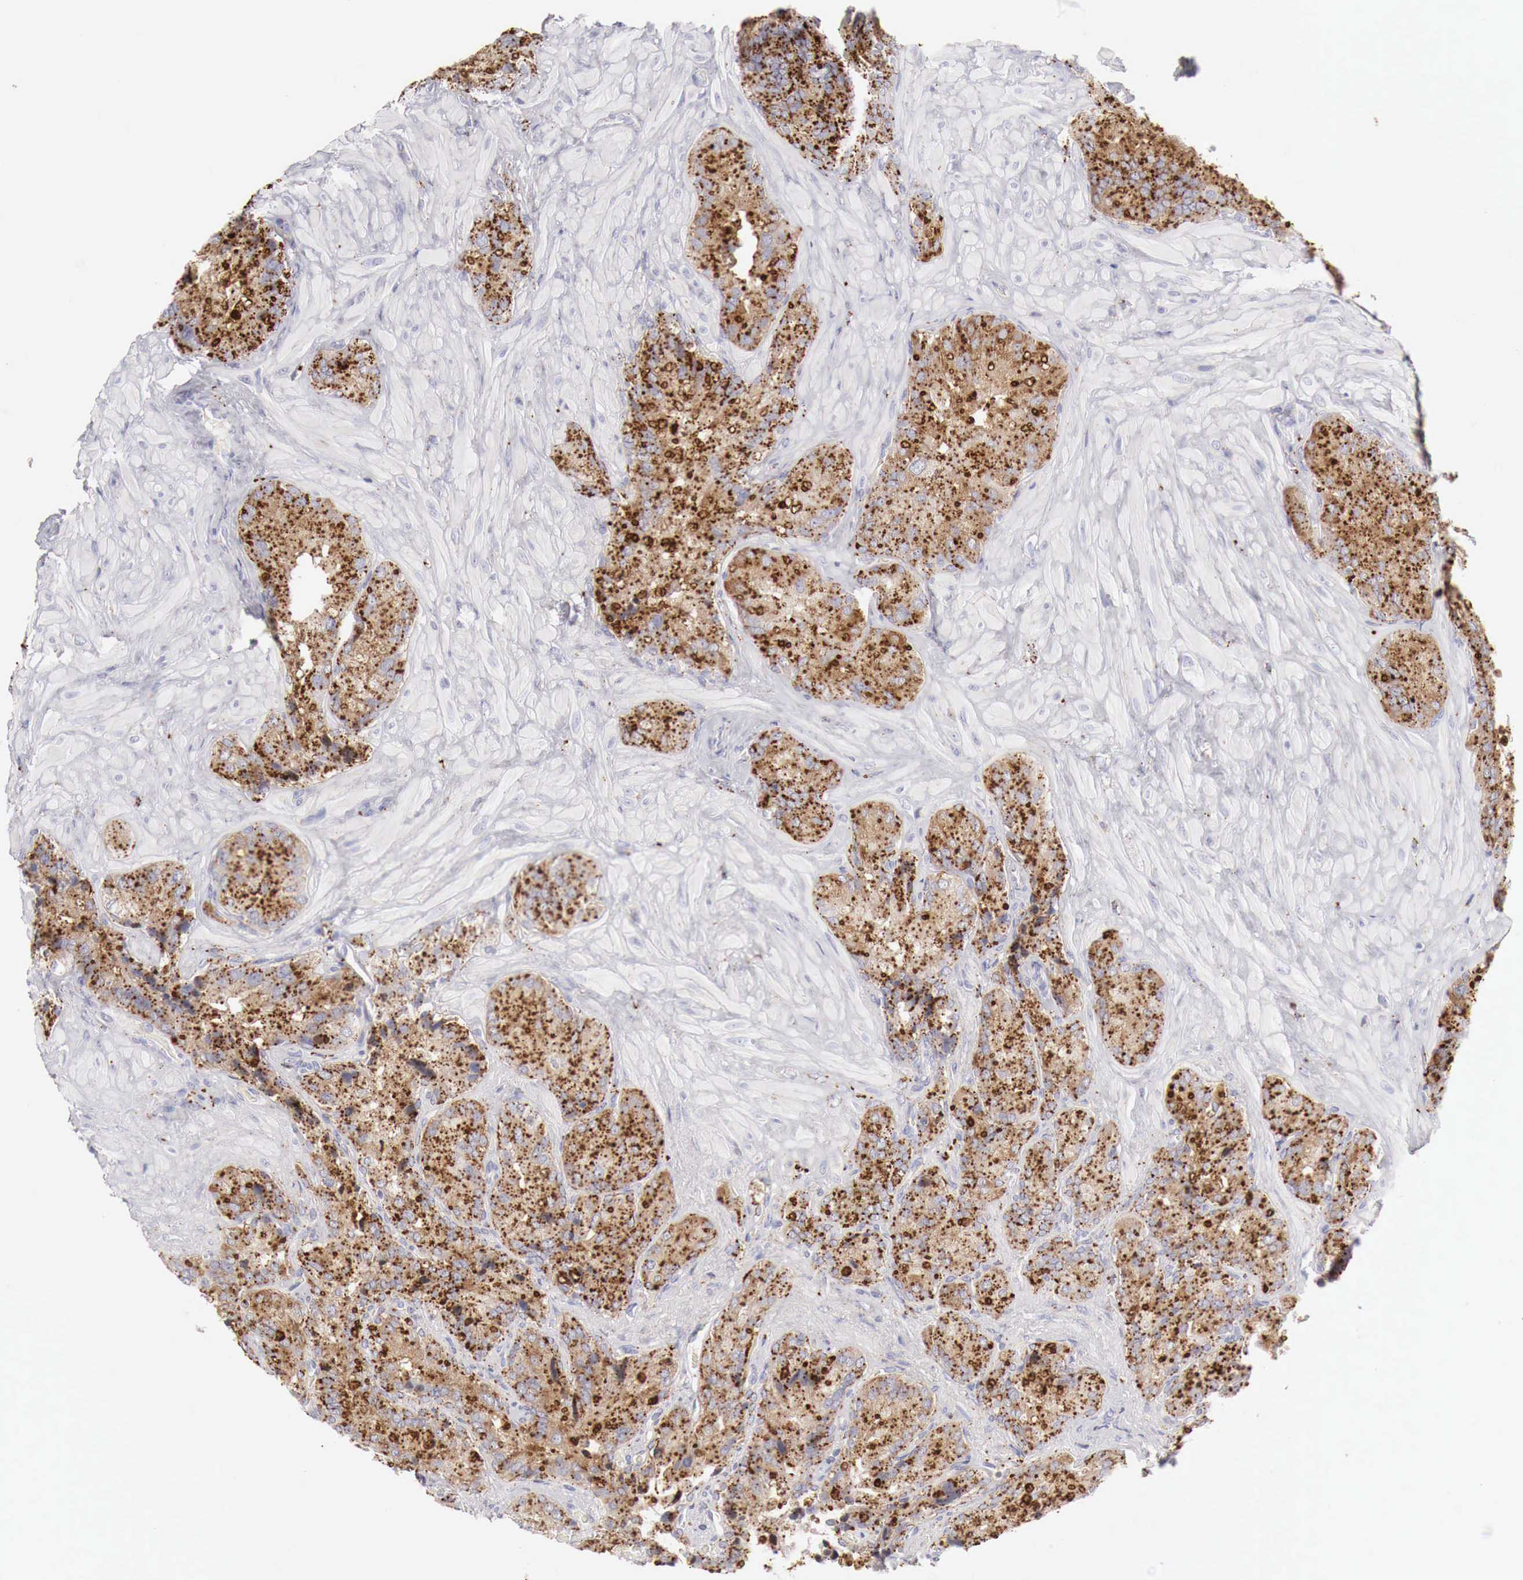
{"staining": {"intensity": "strong", "quantity": ">75%", "location": "cytoplasmic/membranous"}, "tissue": "seminal vesicle", "cell_type": "Glandular cells", "image_type": "normal", "snomed": [{"axis": "morphology", "description": "Normal tissue, NOS"}, {"axis": "topography", "description": "Seminal veicle"}], "caption": "Strong cytoplasmic/membranous positivity for a protein is present in about >75% of glandular cells of unremarkable seminal vesicle using immunohistochemistry (IHC).", "gene": "GLA", "patient": {"sex": "male", "age": 69}}